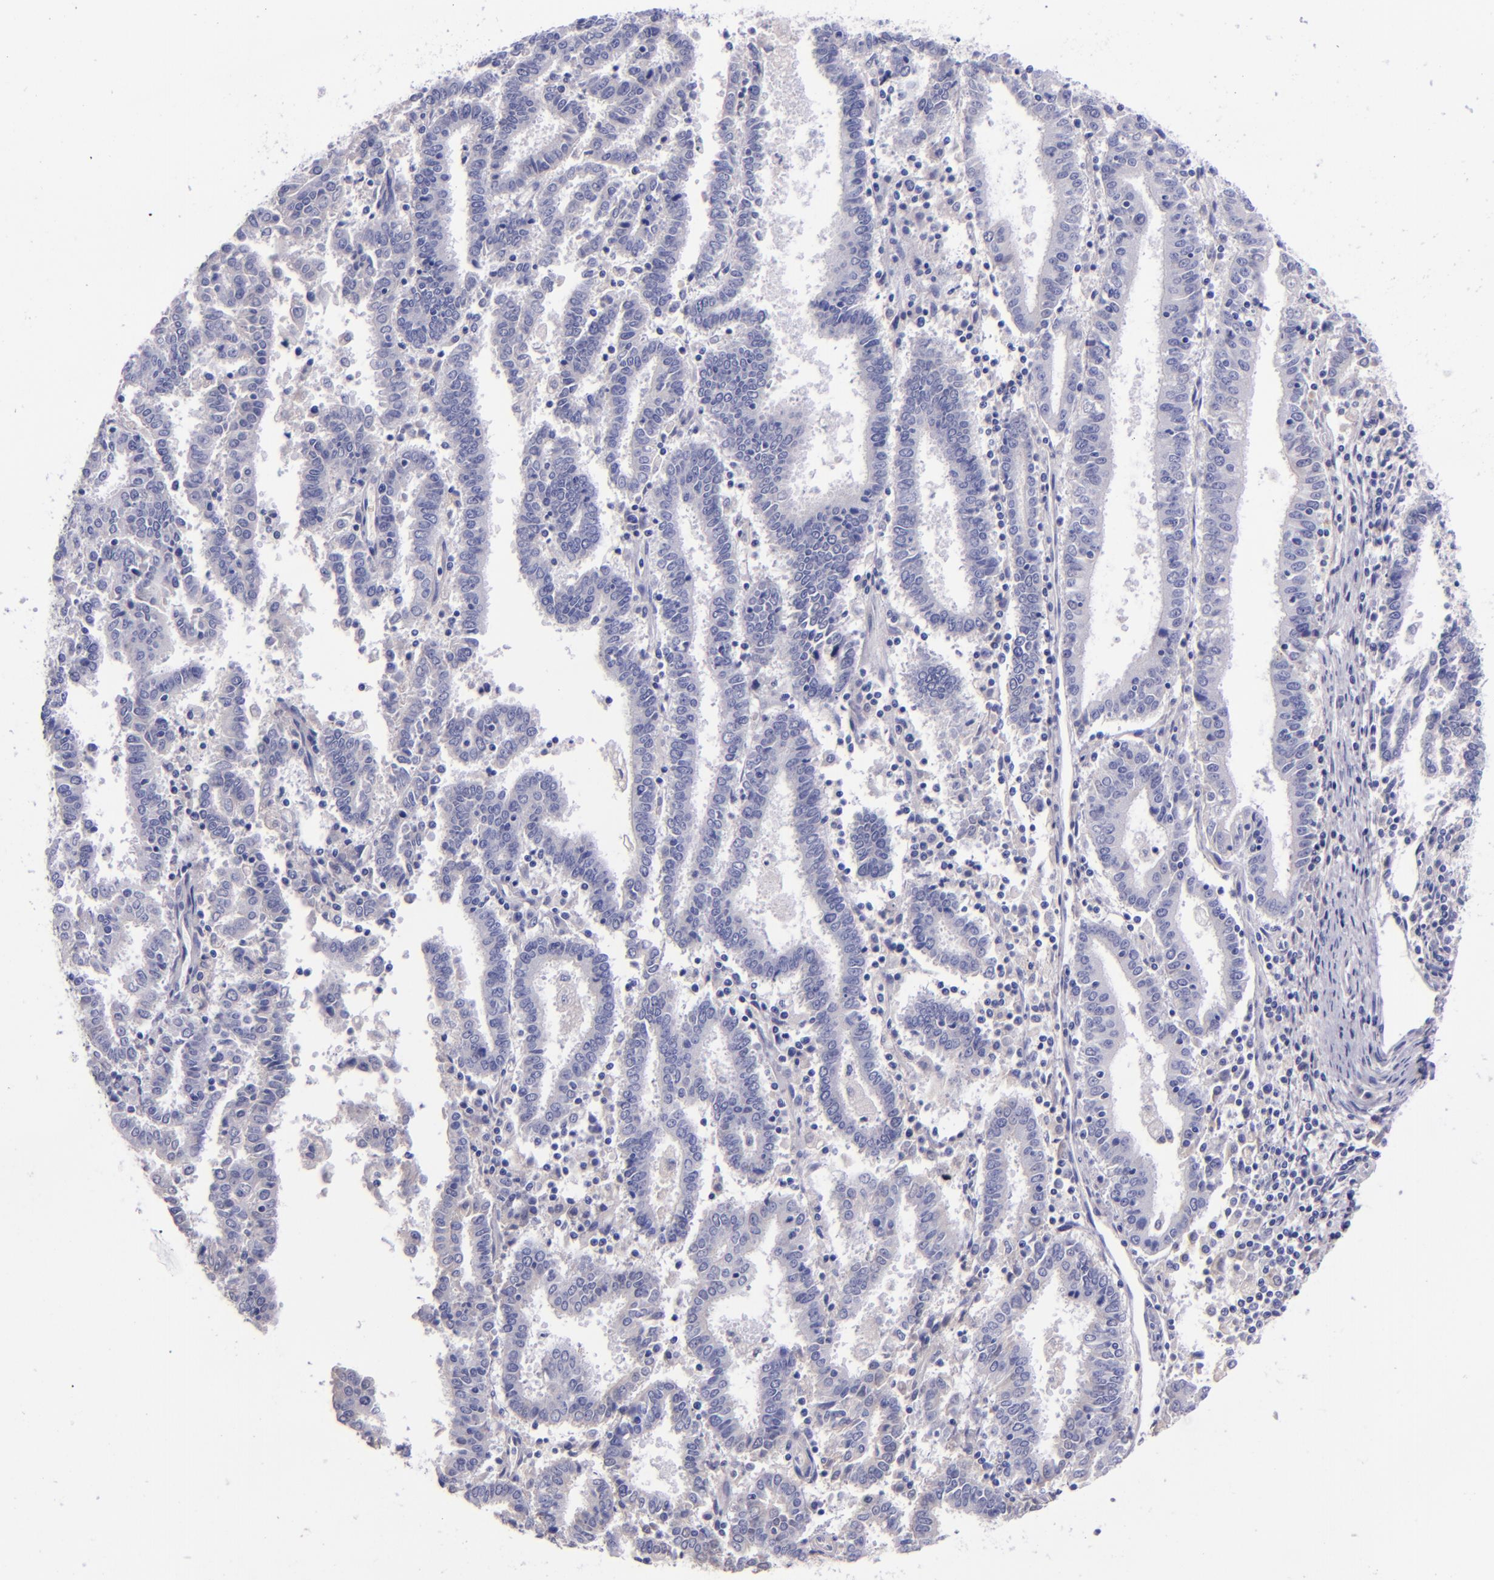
{"staining": {"intensity": "negative", "quantity": "none", "location": "none"}, "tissue": "endometrial cancer", "cell_type": "Tumor cells", "image_type": "cancer", "snomed": [{"axis": "morphology", "description": "Adenocarcinoma, NOS"}, {"axis": "topography", "description": "Uterus"}], "caption": "The histopathology image demonstrates no significant positivity in tumor cells of endometrial adenocarcinoma.", "gene": "KNG1", "patient": {"sex": "female", "age": 83}}